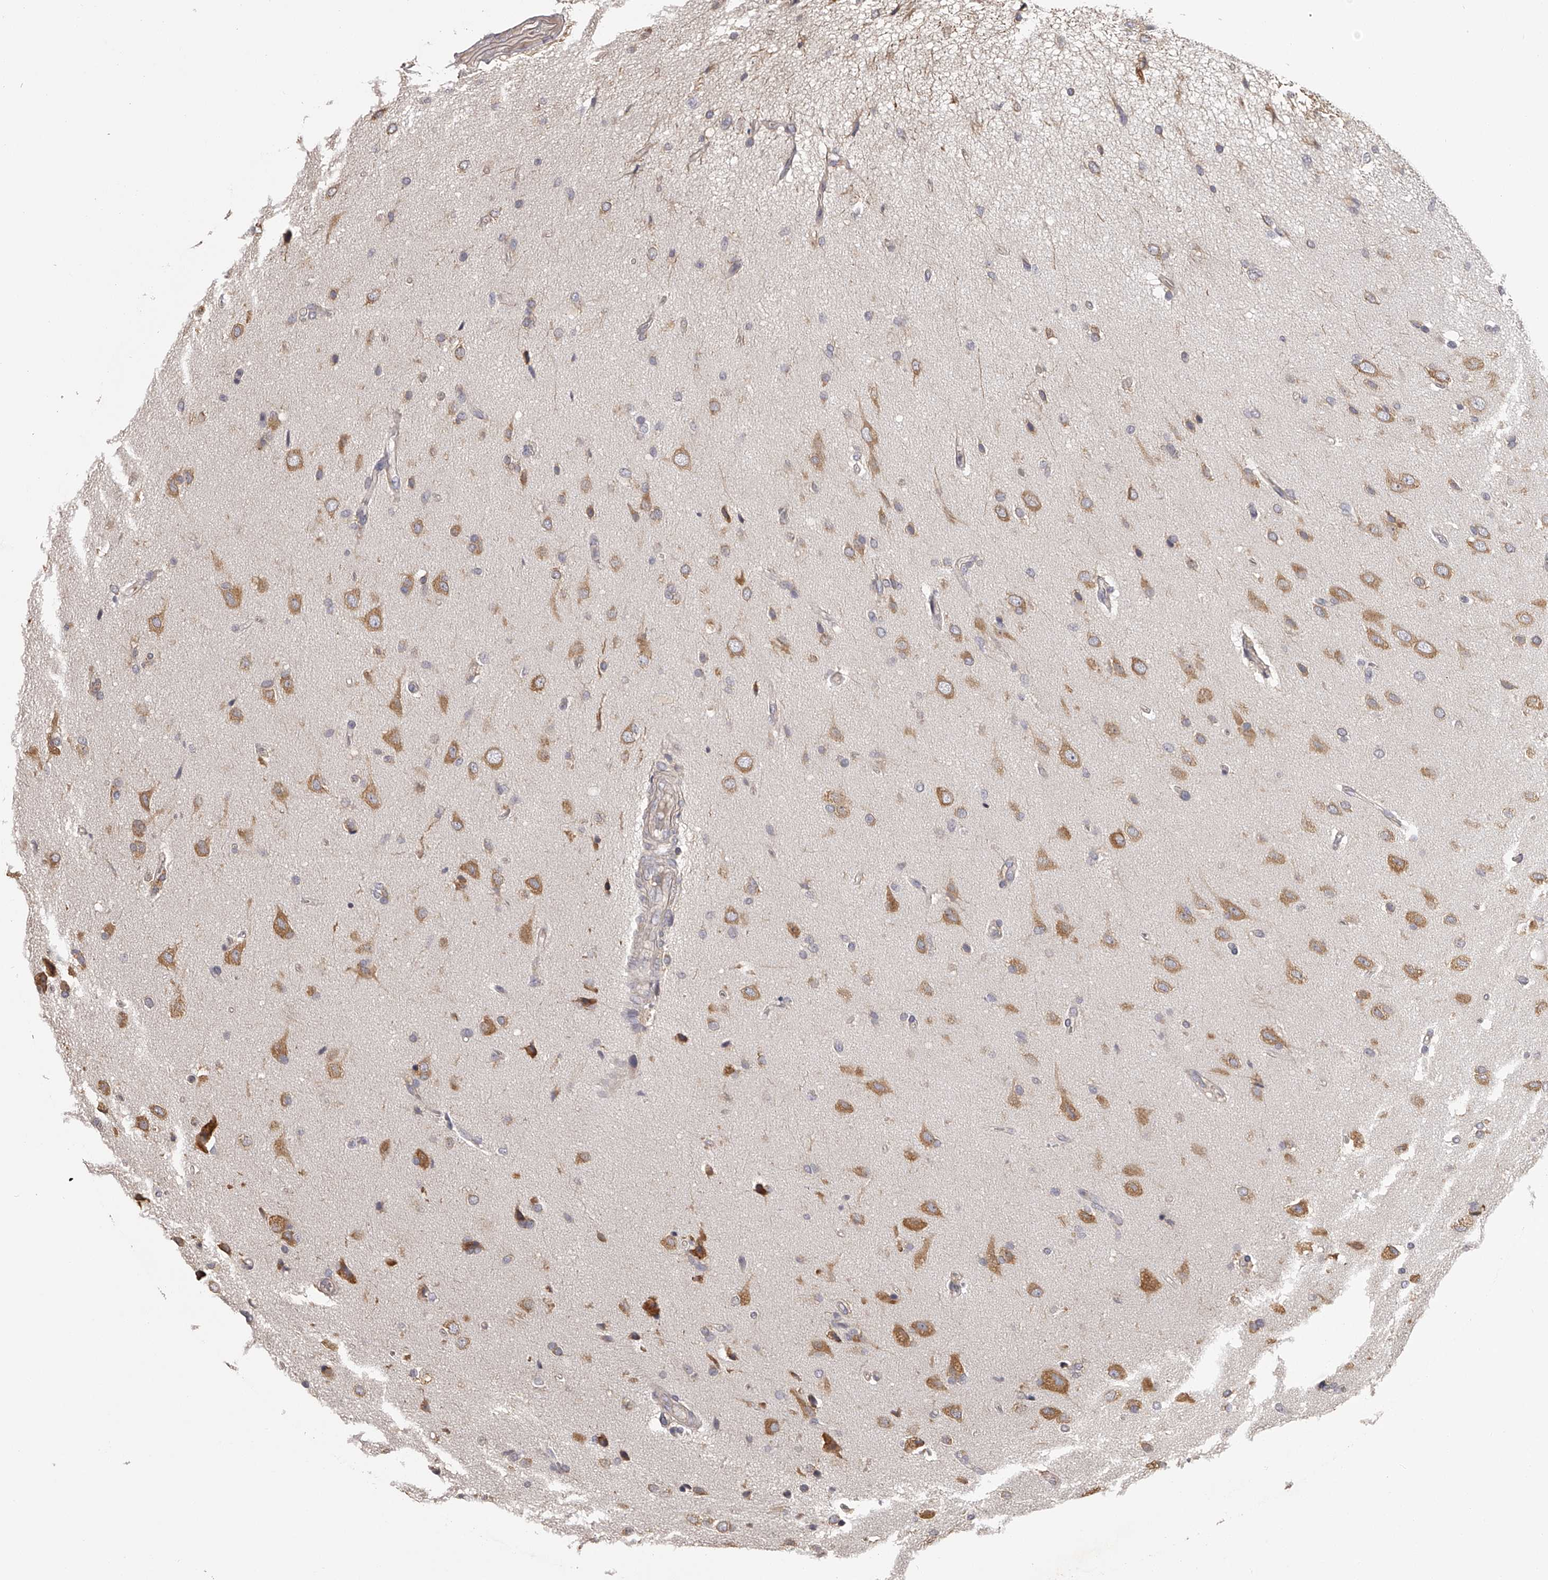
{"staining": {"intensity": "moderate", "quantity": "<25%", "location": "cytoplasmic/membranous"}, "tissue": "glioma", "cell_type": "Tumor cells", "image_type": "cancer", "snomed": [{"axis": "morphology", "description": "Glioma, malignant, High grade"}, {"axis": "topography", "description": "Brain"}], "caption": "Tumor cells display low levels of moderate cytoplasmic/membranous staining in approximately <25% of cells in malignant glioma (high-grade).", "gene": "TNN", "patient": {"sex": "male", "age": 72}}